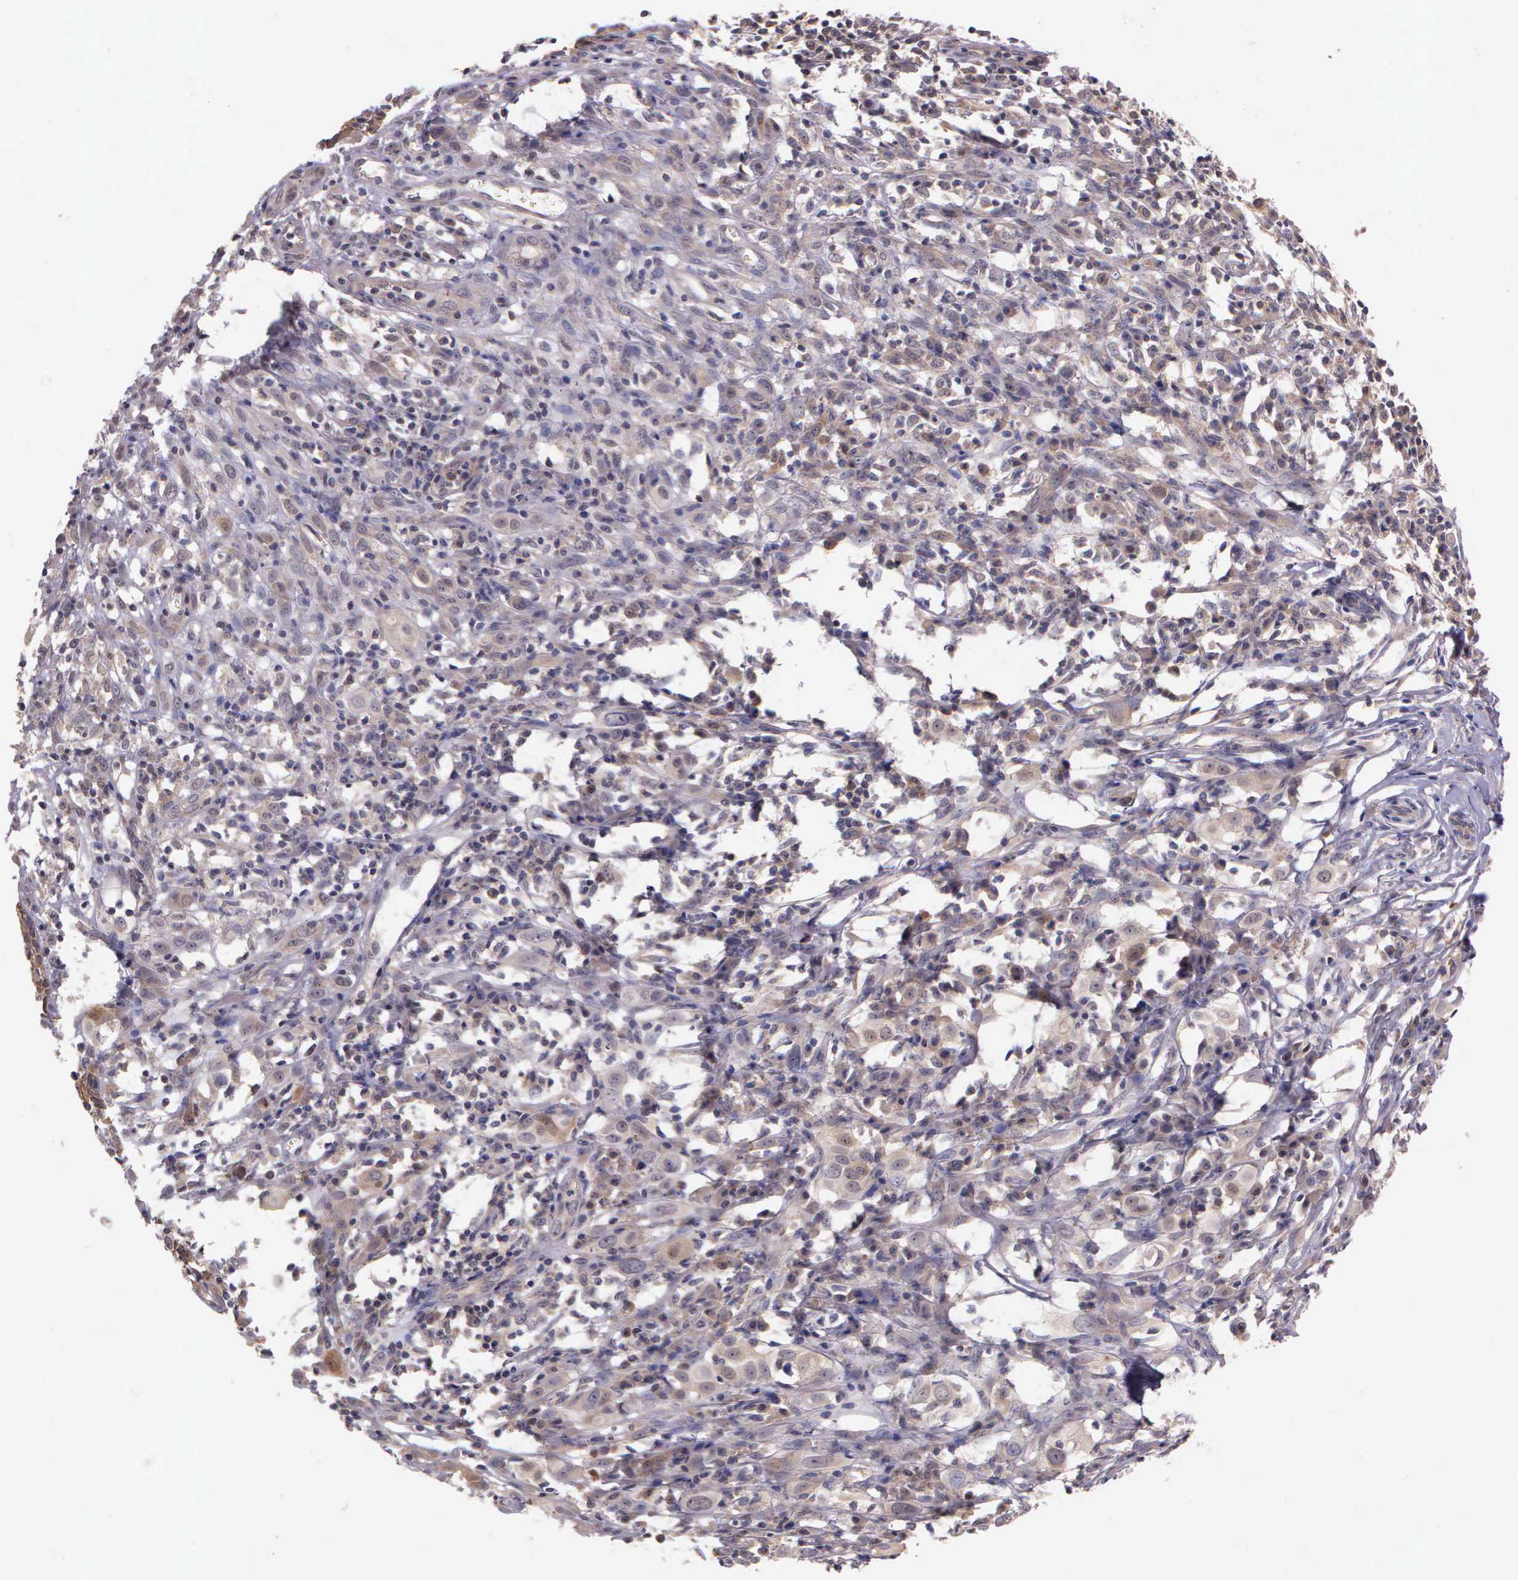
{"staining": {"intensity": "negative", "quantity": "none", "location": "none"}, "tissue": "melanoma", "cell_type": "Tumor cells", "image_type": "cancer", "snomed": [{"axis": "morphology", "description": "Malignant melanoma, NOS"}, {"axis": "topography", "description": "Skin"}], "caption": "High power microscopy histopathology image of an immunohistochemistry micrograph of melanoma, revealing no significant staining in tumor cells. Brightfield microscopy of immunohistochemistry stained with DAB (3,3'-diaminobenzidine) (brown) and hematoxylin (blue), captured at high magnification.", "gene": "IGBP1", "patient": {"sex": "female", "age": 52}}